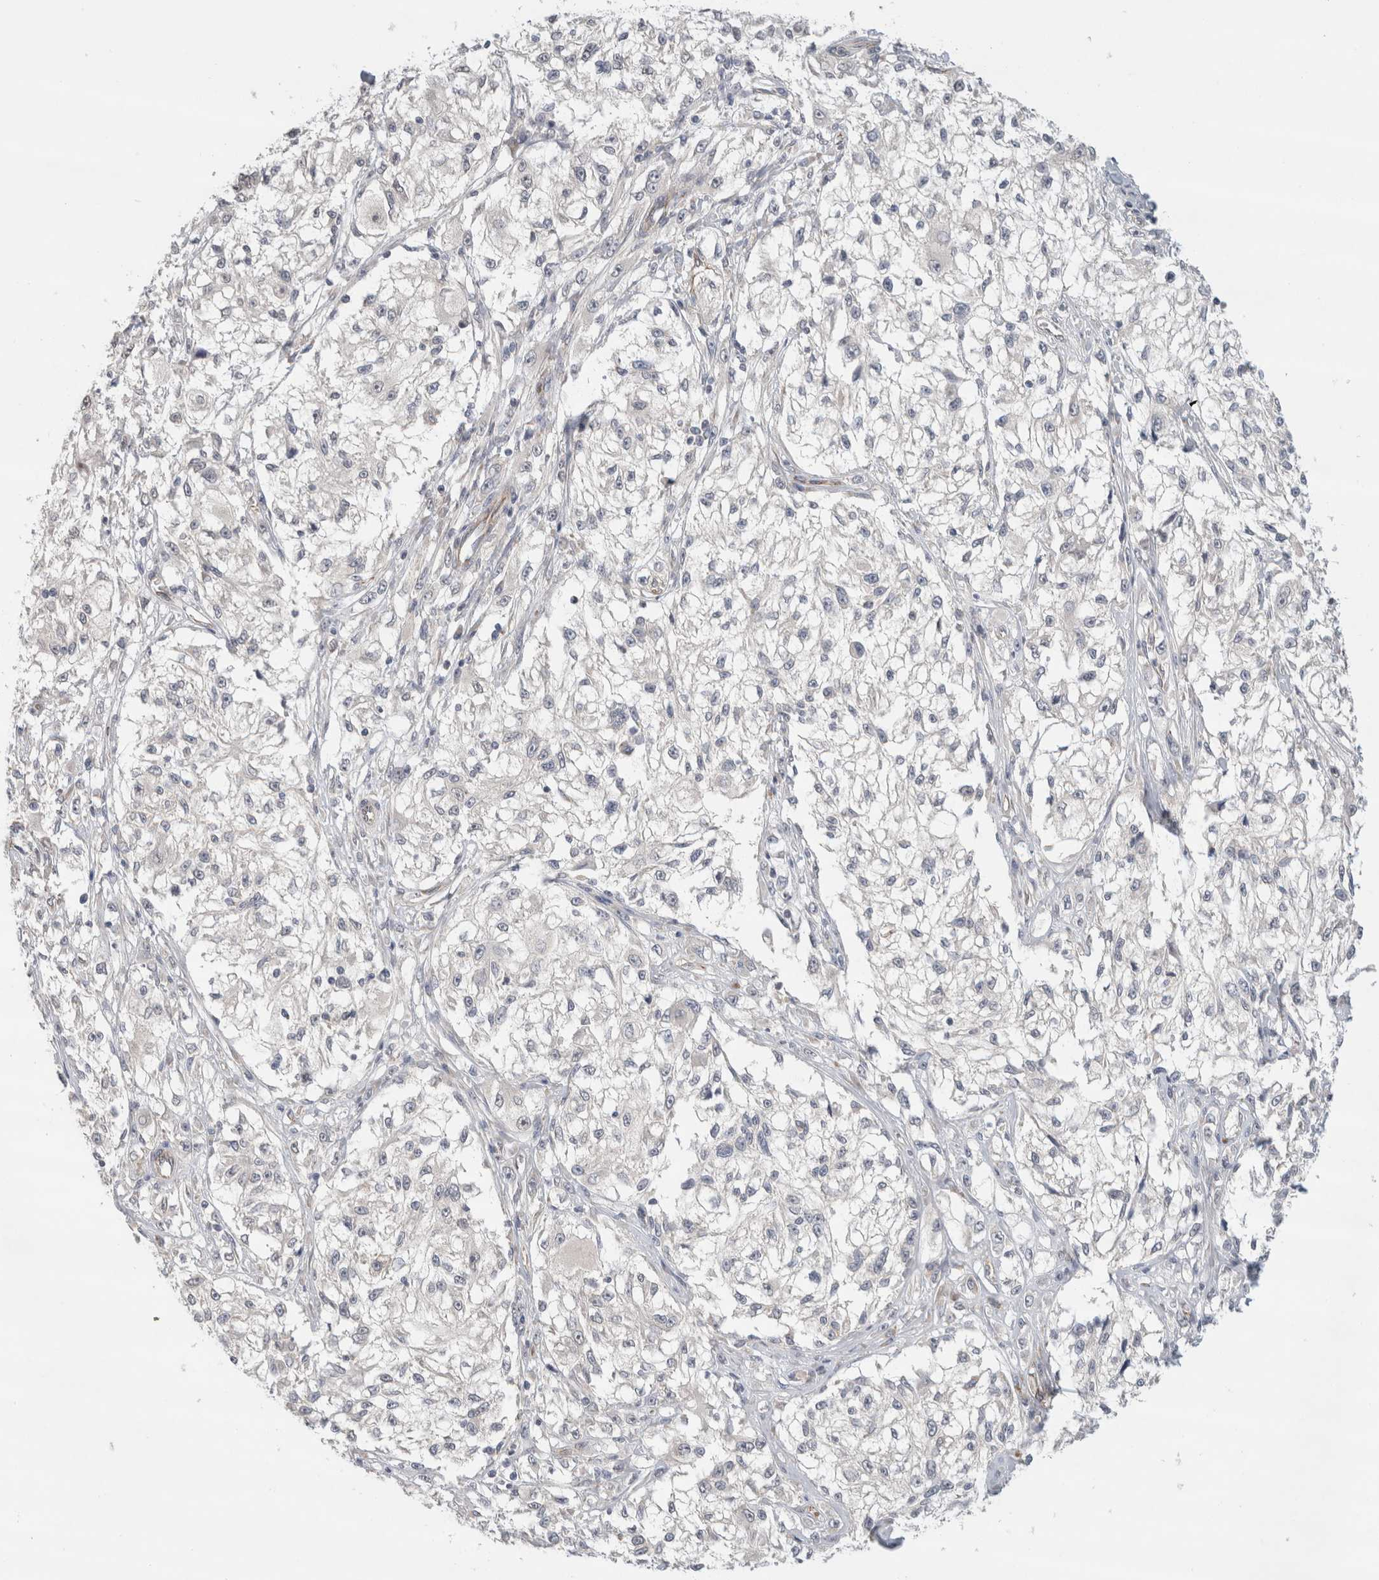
{"staining": {"intensity": "negative", "quantity": "none", "location": "none"}, "tissue": "melanoma", "cell_type": "Tumor cells", "image_type": "cancer", "snomed": [{"axis": "morphology", "description": "Malignant melanoma, NOS"}, {"axis": "topography", "description": "Skin of head"}], "caption": "Histopathology image shows no protein staining in tumor cells of melanoma tissue.", "gene": "EIF4G3", "patient": {"sex": "male", "age": 83}}